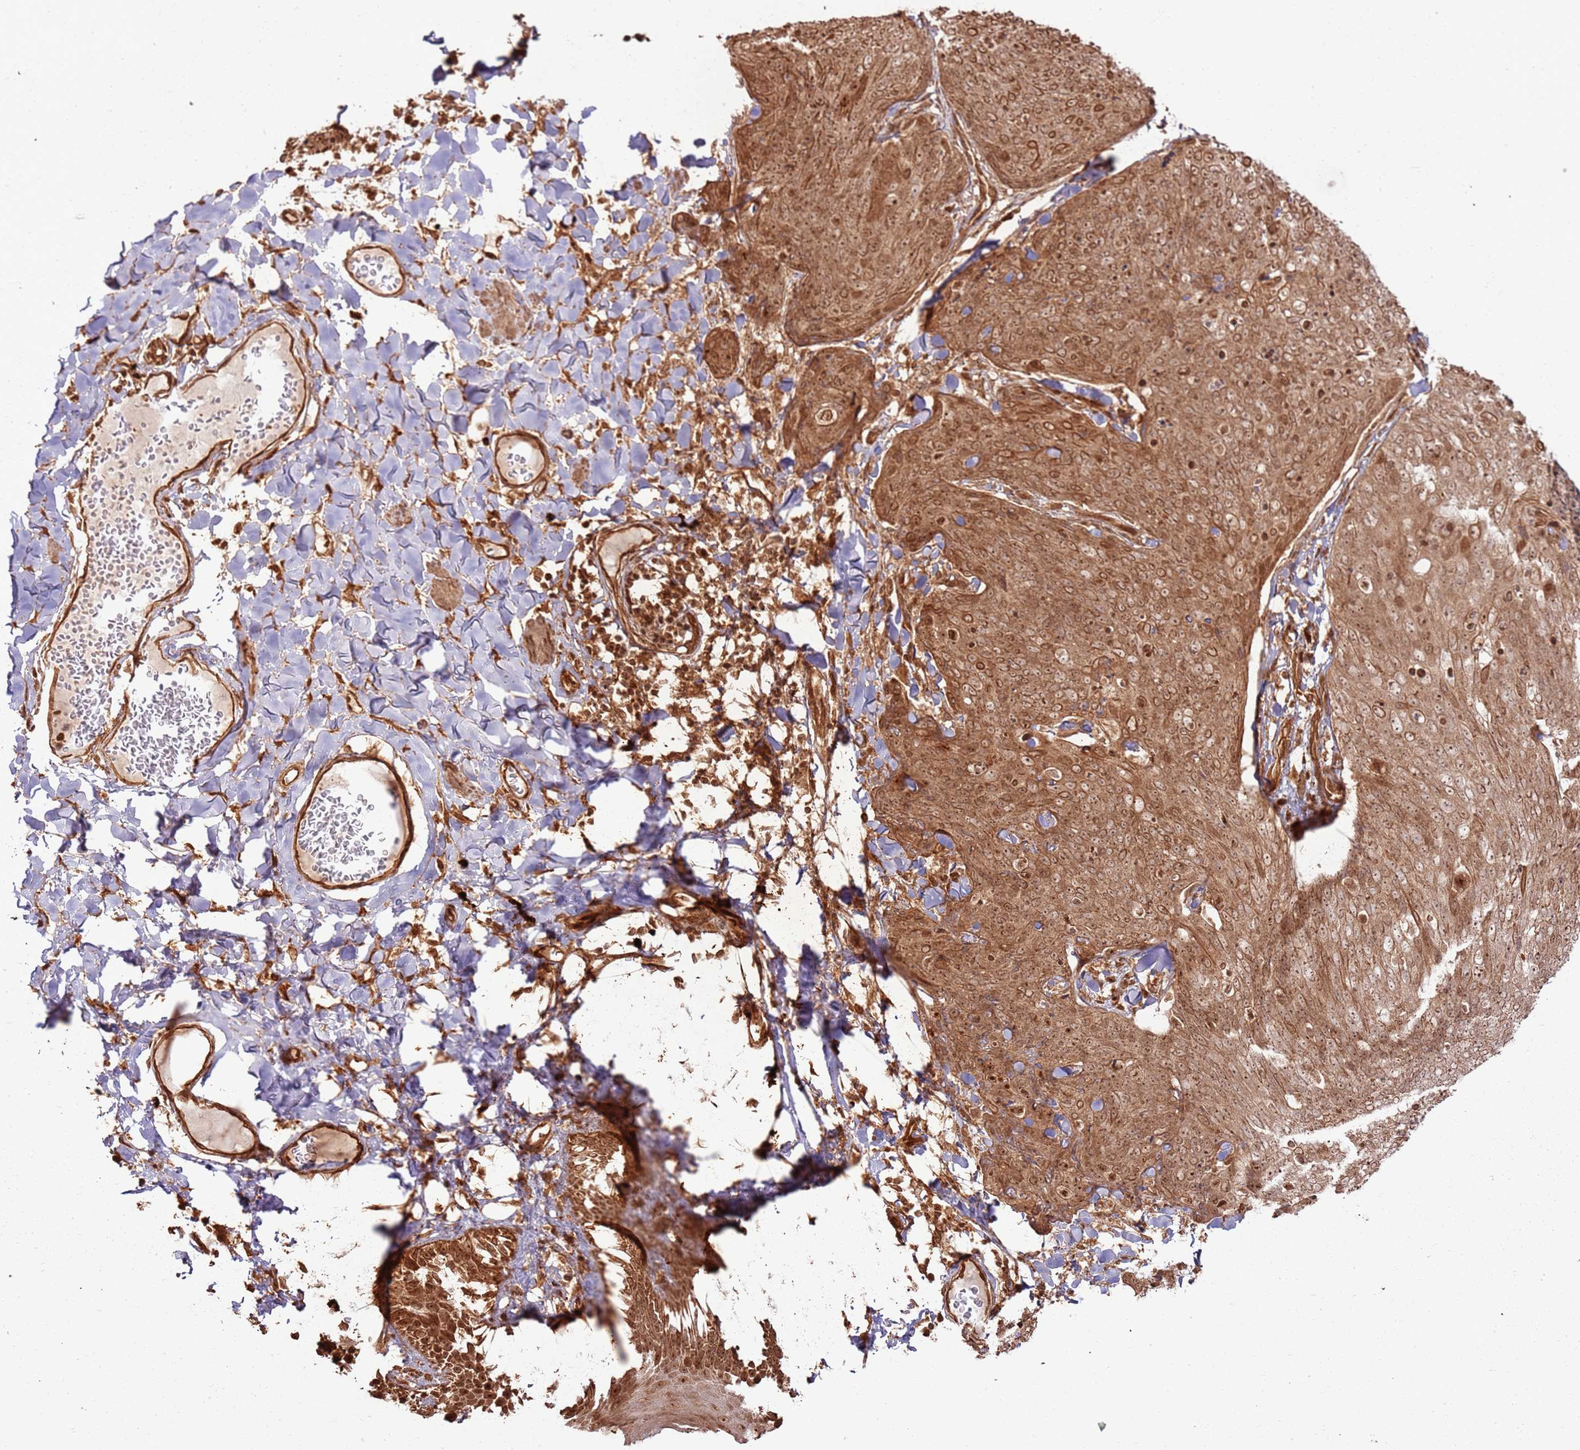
{"staining": {"intensity": "moderate", "quantity": ">75%", "location": "cytoplasmic/membranous"}, "tissue": "skin cancer", "cell_type": "Tumor cells", "image_type": "cancer", "snomed": [{"axis": "morphology", "description": "Squamous cell carcinoma, NOS"}, {"axis": "topography", "description": "Skin"}, {"axis": "topography", "description": "Vulva"}], "caption": "A medium amount of moderate cytoplasmic/membranous staining is present in approximately >75% of tumor cells in skin squamous cell carcinoma tissue.", "gene": "TBC1D13", "patient": {"sex": "female", "age": 85}}